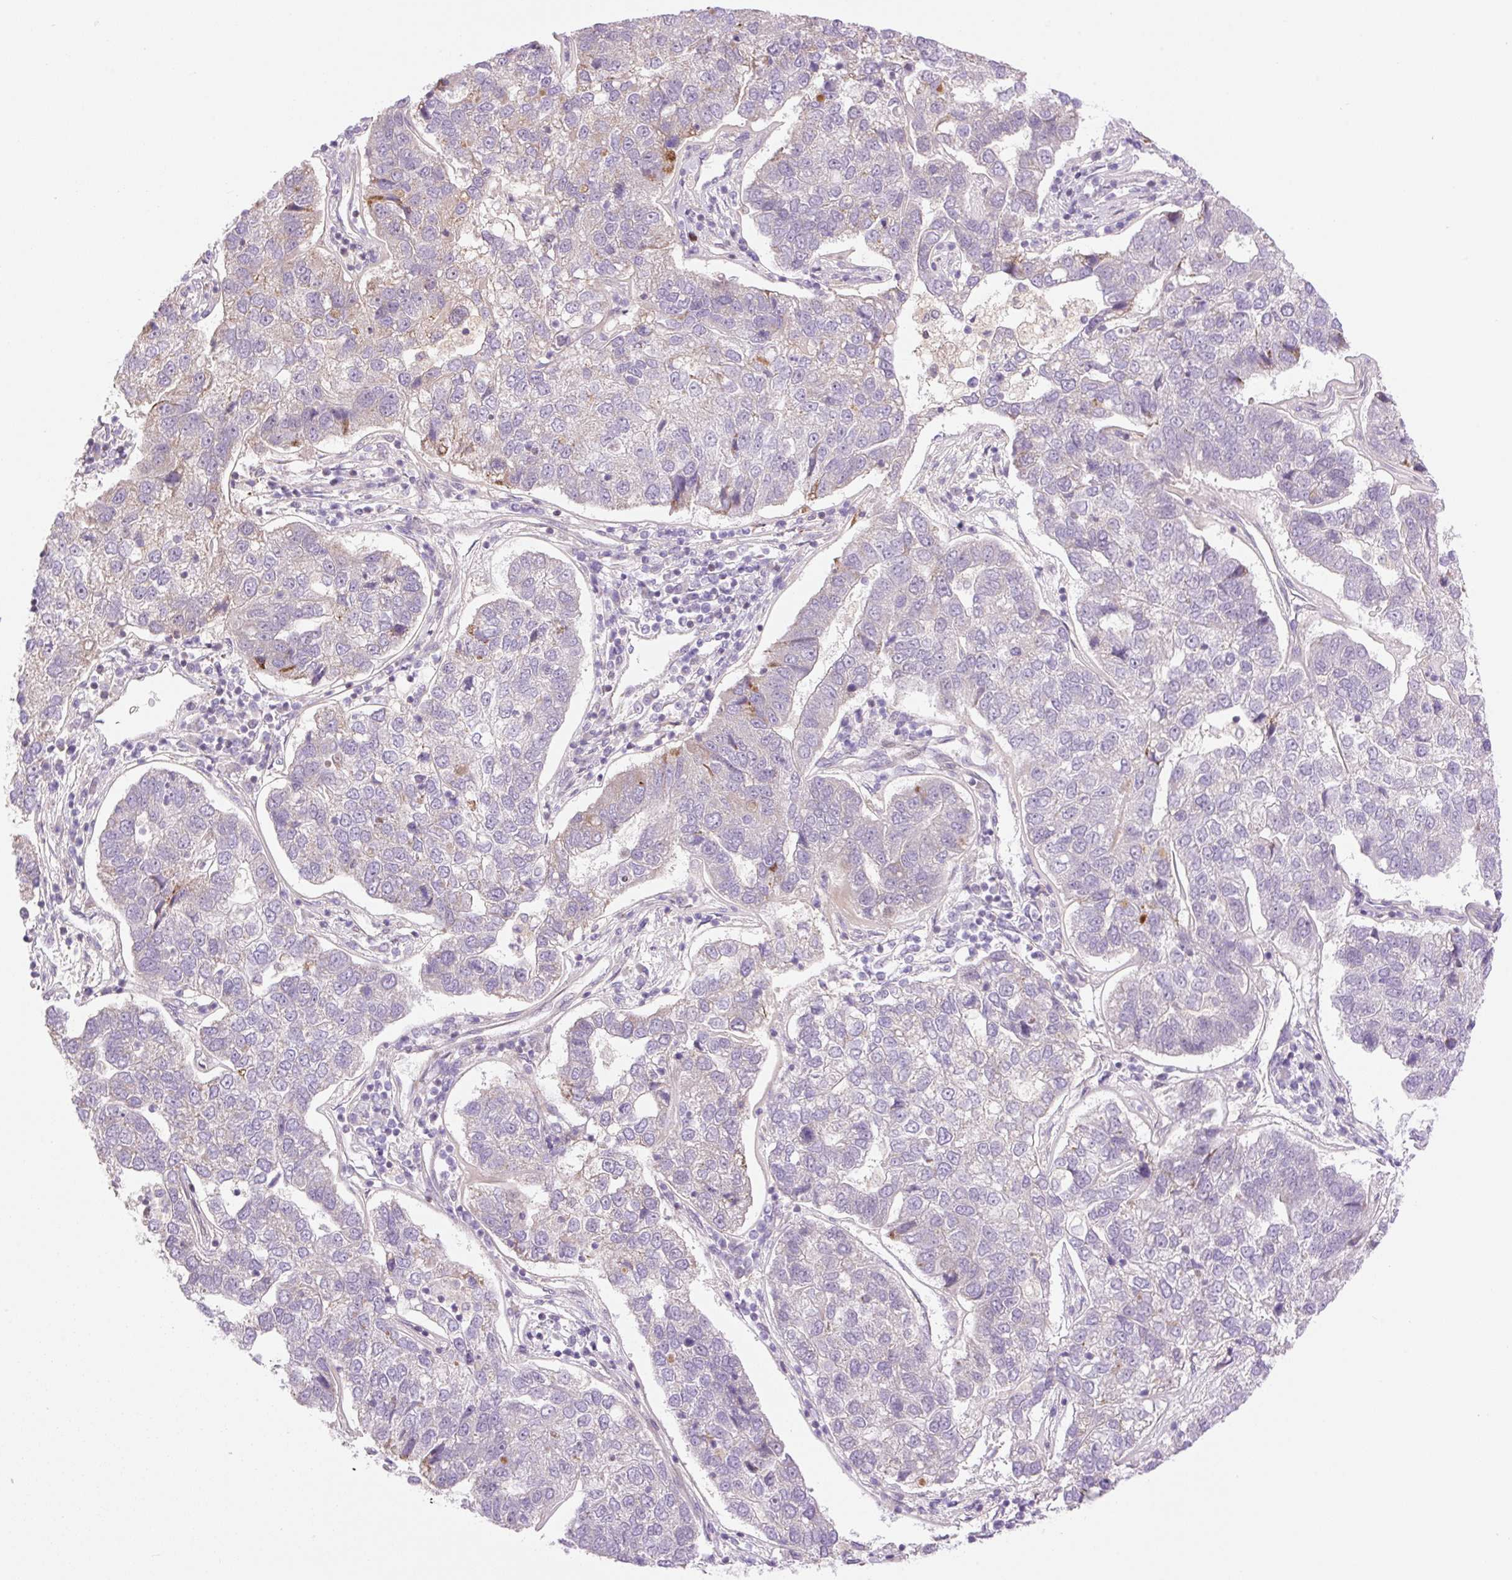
{"staining": {"intensity": "negative", "quantity": "none", "location": "none"}, "tissue": "pancreatic cancer", "cell_type": "Tumor cells", "image_type": "cancer", "snomed": [{"axis": "morphology", "description": "Adenocarcinoma, NOS"}, {"axis": "topography", "description": "Pancreas"}], "caption": "This is an immunohistochemistry micrograph of adenocarcinoma (pancreatic). There is no staining in tumor cells.", "gene": "ZNF394", "patient": {"sex": "female", "age": 61}}